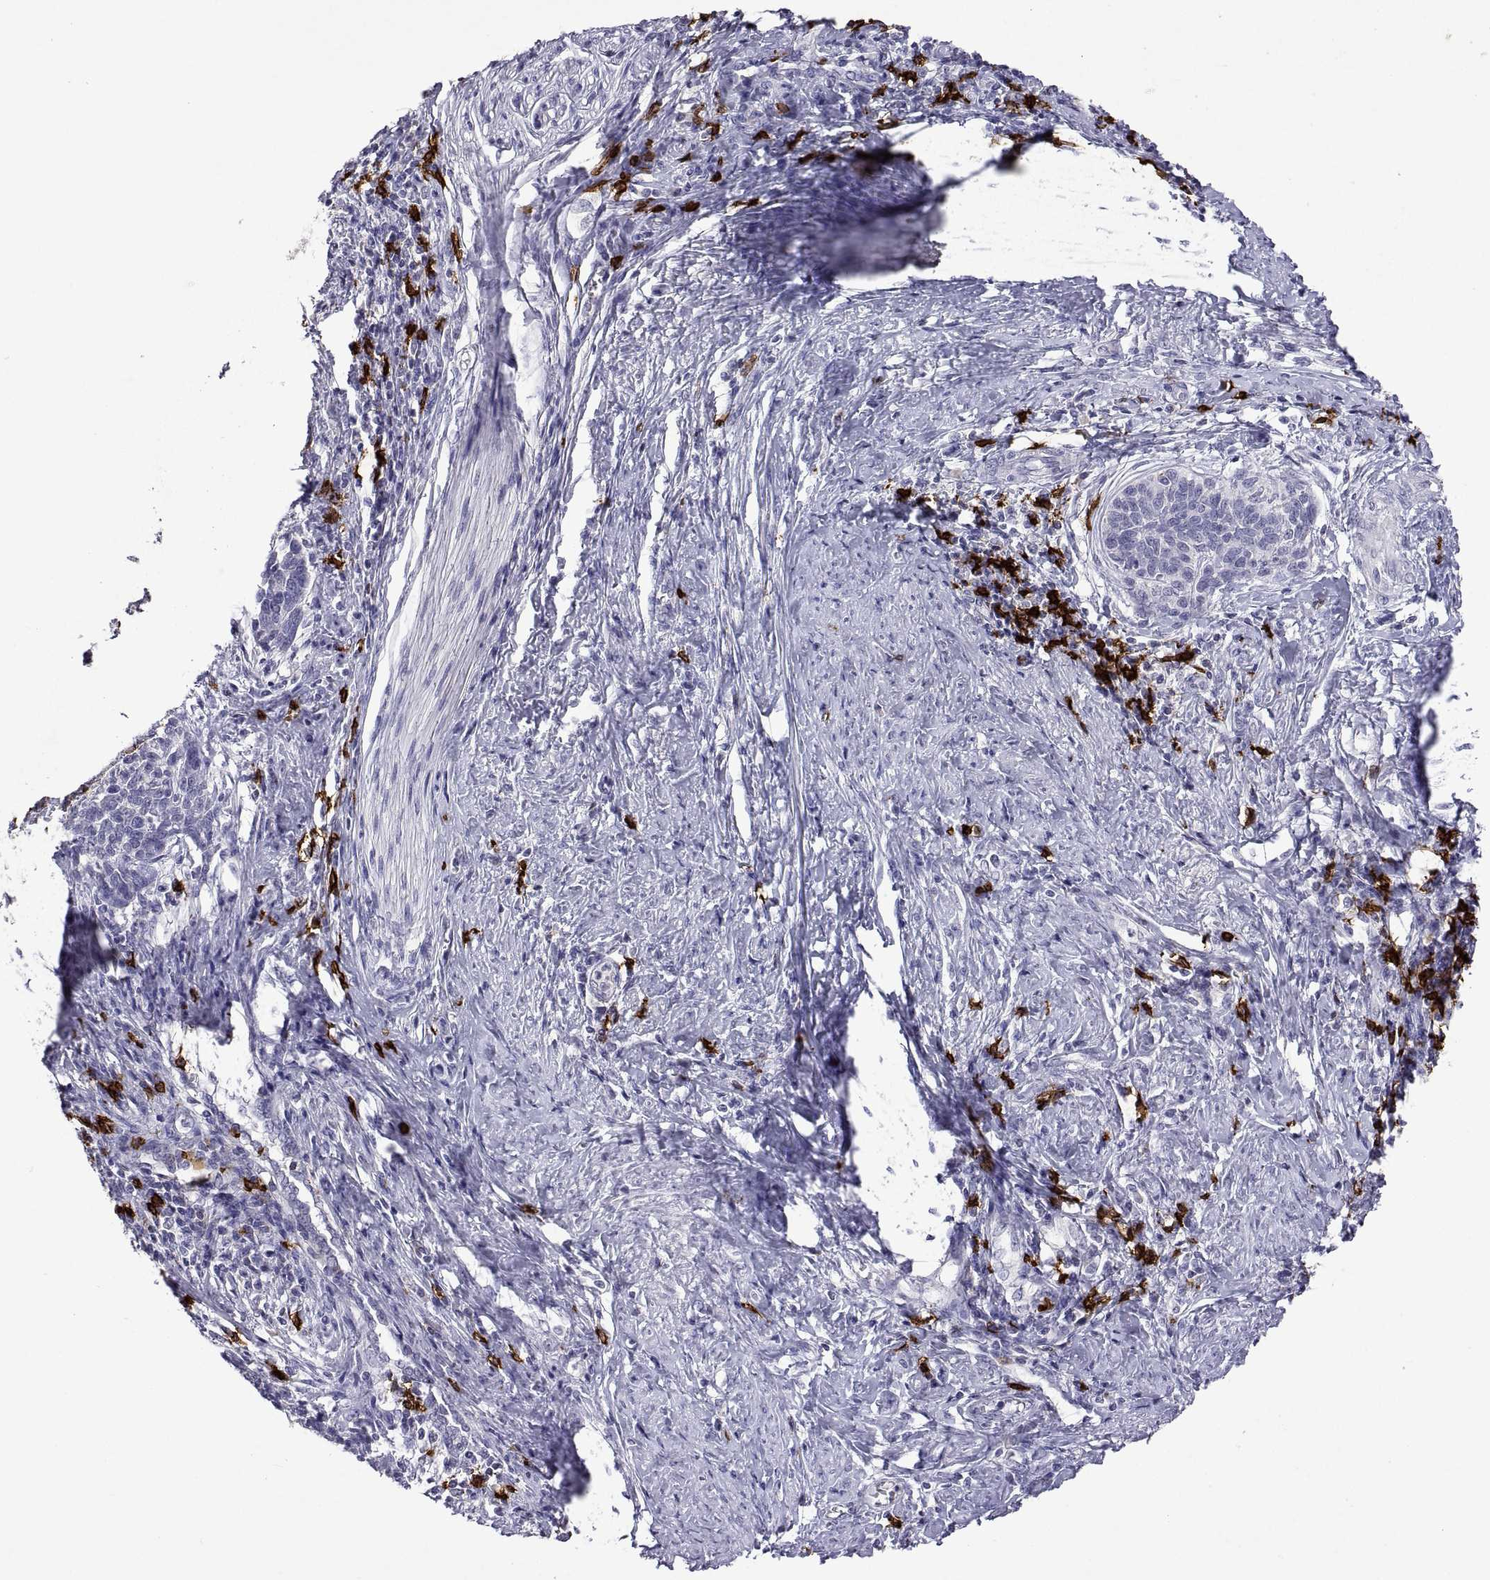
{"staining": {"intensity": "negative", "quantity": "none", "location": "none"}, "tissue": "cervical cancer", "cell_type": "Tumor cells", "image_type": "cancer", "snomed": [{"axis": "morphology", "description": "Squamous cell carcinoma, NOS"}, {"axis": "topography", "description": "Cervix"}], "caption": "Tumor cells are negative for protein expression in human cervical cancer (squamous cell carcinoma).", "gene": "MS4A1", "patient": {"sex": "female", "age": 39}}